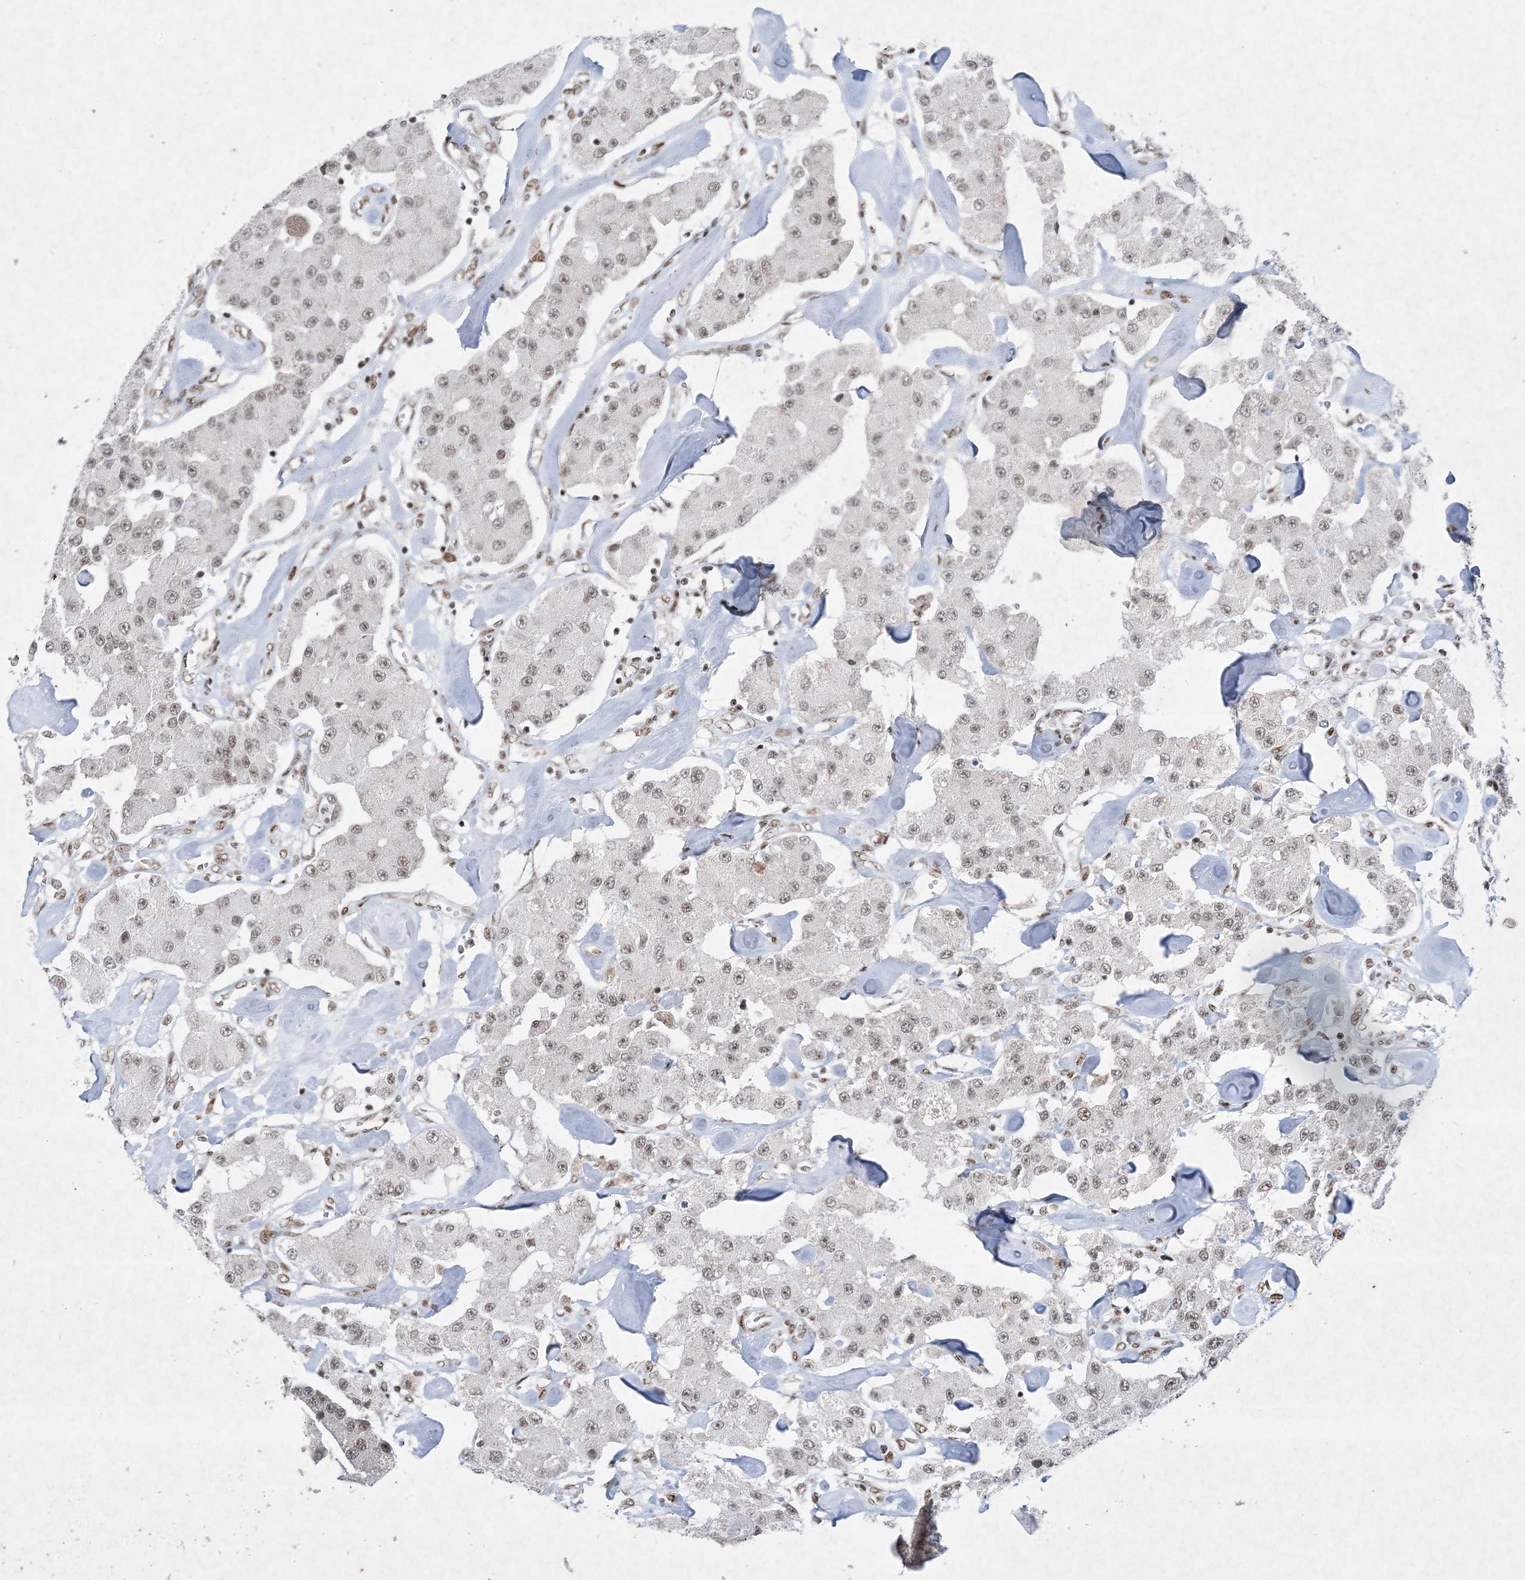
{"staining": {"intensity": "weak", "quantity": ">75%", "location": "nuclear"}, "tissue": "carcinoid", "cell_type": "Tumor cells", "image_type": "cancer", "snomed": [{"axis": "morphology", "description": "Carcinoid, malignant, NOS"}, {"axis": "topography", "description": "Pancreas"}], "caption": "Protein expression analysis of carcinoid (malignant) demonstrates weak nuclear staining in approximately >75% of tumor cells. (Stains: DAB in brown, nuclei in blue, Microscopy: brightfield microscopy at high magnification).", "gene": "PKNOX2", "patient": {"sex": "male", "age": 41}}